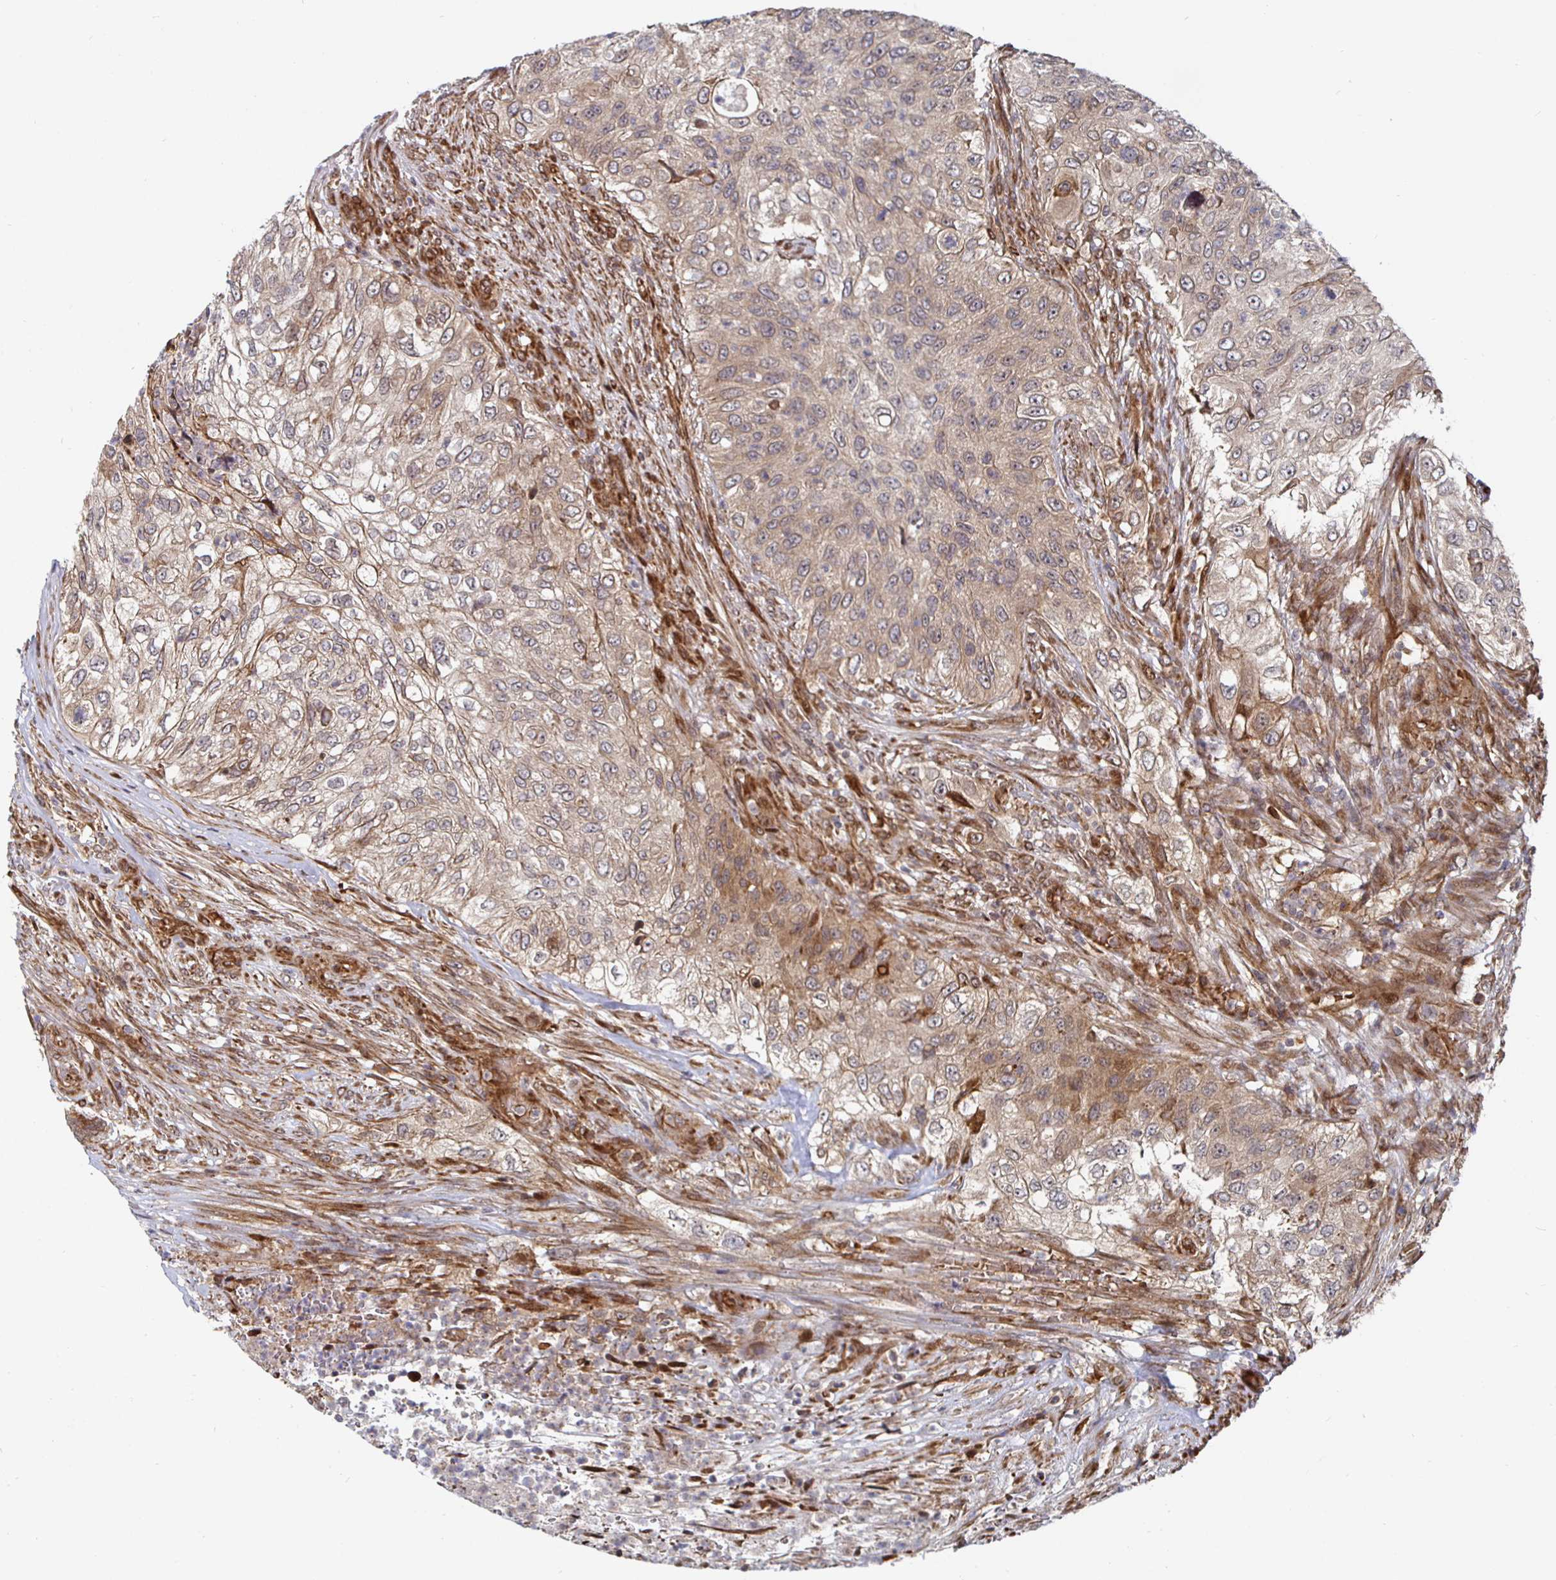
{"staining": {"intensity": "weak", "quantity": ">75%", "location": "cytoplasmic/membranous"}, "tissue": "urothelial cancer", "cell_type": "Tumor cells", "image_type": "cancer", "snomed": [{"axis": "morphology", "description": "Urothelial carcinoma, High grade"}, {"axis": "topography", "description": "Urinary bladder"}], "caption": "Immunohistochemistry (IHC) staining of urothelial cancer, which shows low levels of weak cytoplasmic/membranous expression in approximately >75% of tumor cells indicating weak cytoplasmic/membranous protein staining. The staining was performed using DAB (3,3'-diaminobenzidine) (brown) for protein detection and nuclei were counterstained in hematoxylin (blue).", "gene": "TBKBP1", "patient": {"sex": "female", "age": 60}}